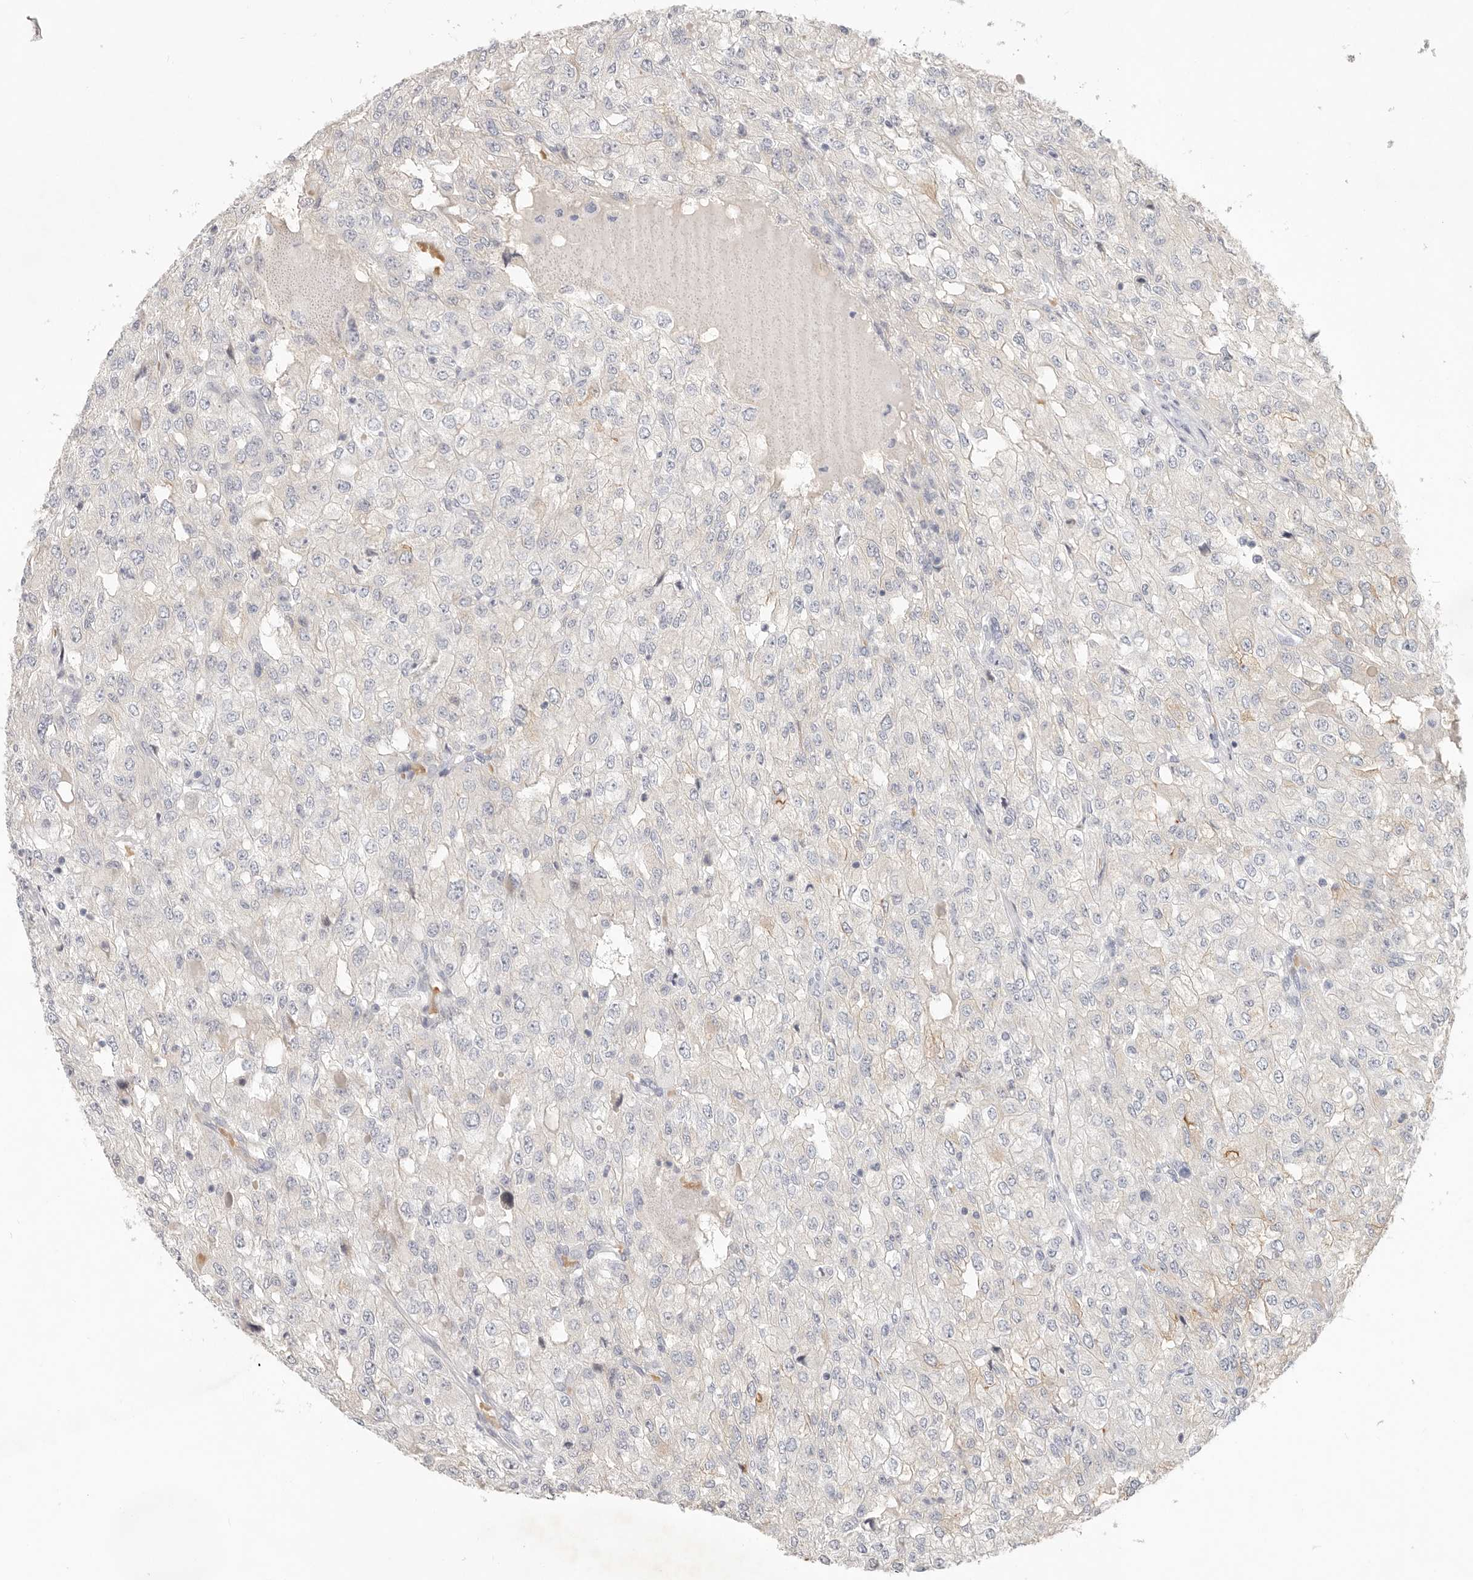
{"staining": {"intensity": "negative", "quantity": "none", "location": "none"}, "tissue": "renal cancer", "cell_type": "Tumor cells", "image_type": "cancer", "snomed": [{"axis": "morphology", "description": "Adenocarcinoma, NOS"}, {"axis": "topography", "description": "Kidney"}], "caption": "Human adenocarcinoma (renal) stained for a protein using immunohistochemistry demonstrates no staining in tumor cells.", "gene": "TMEM63B", "patient": {"sex": "female", "age": 54}}